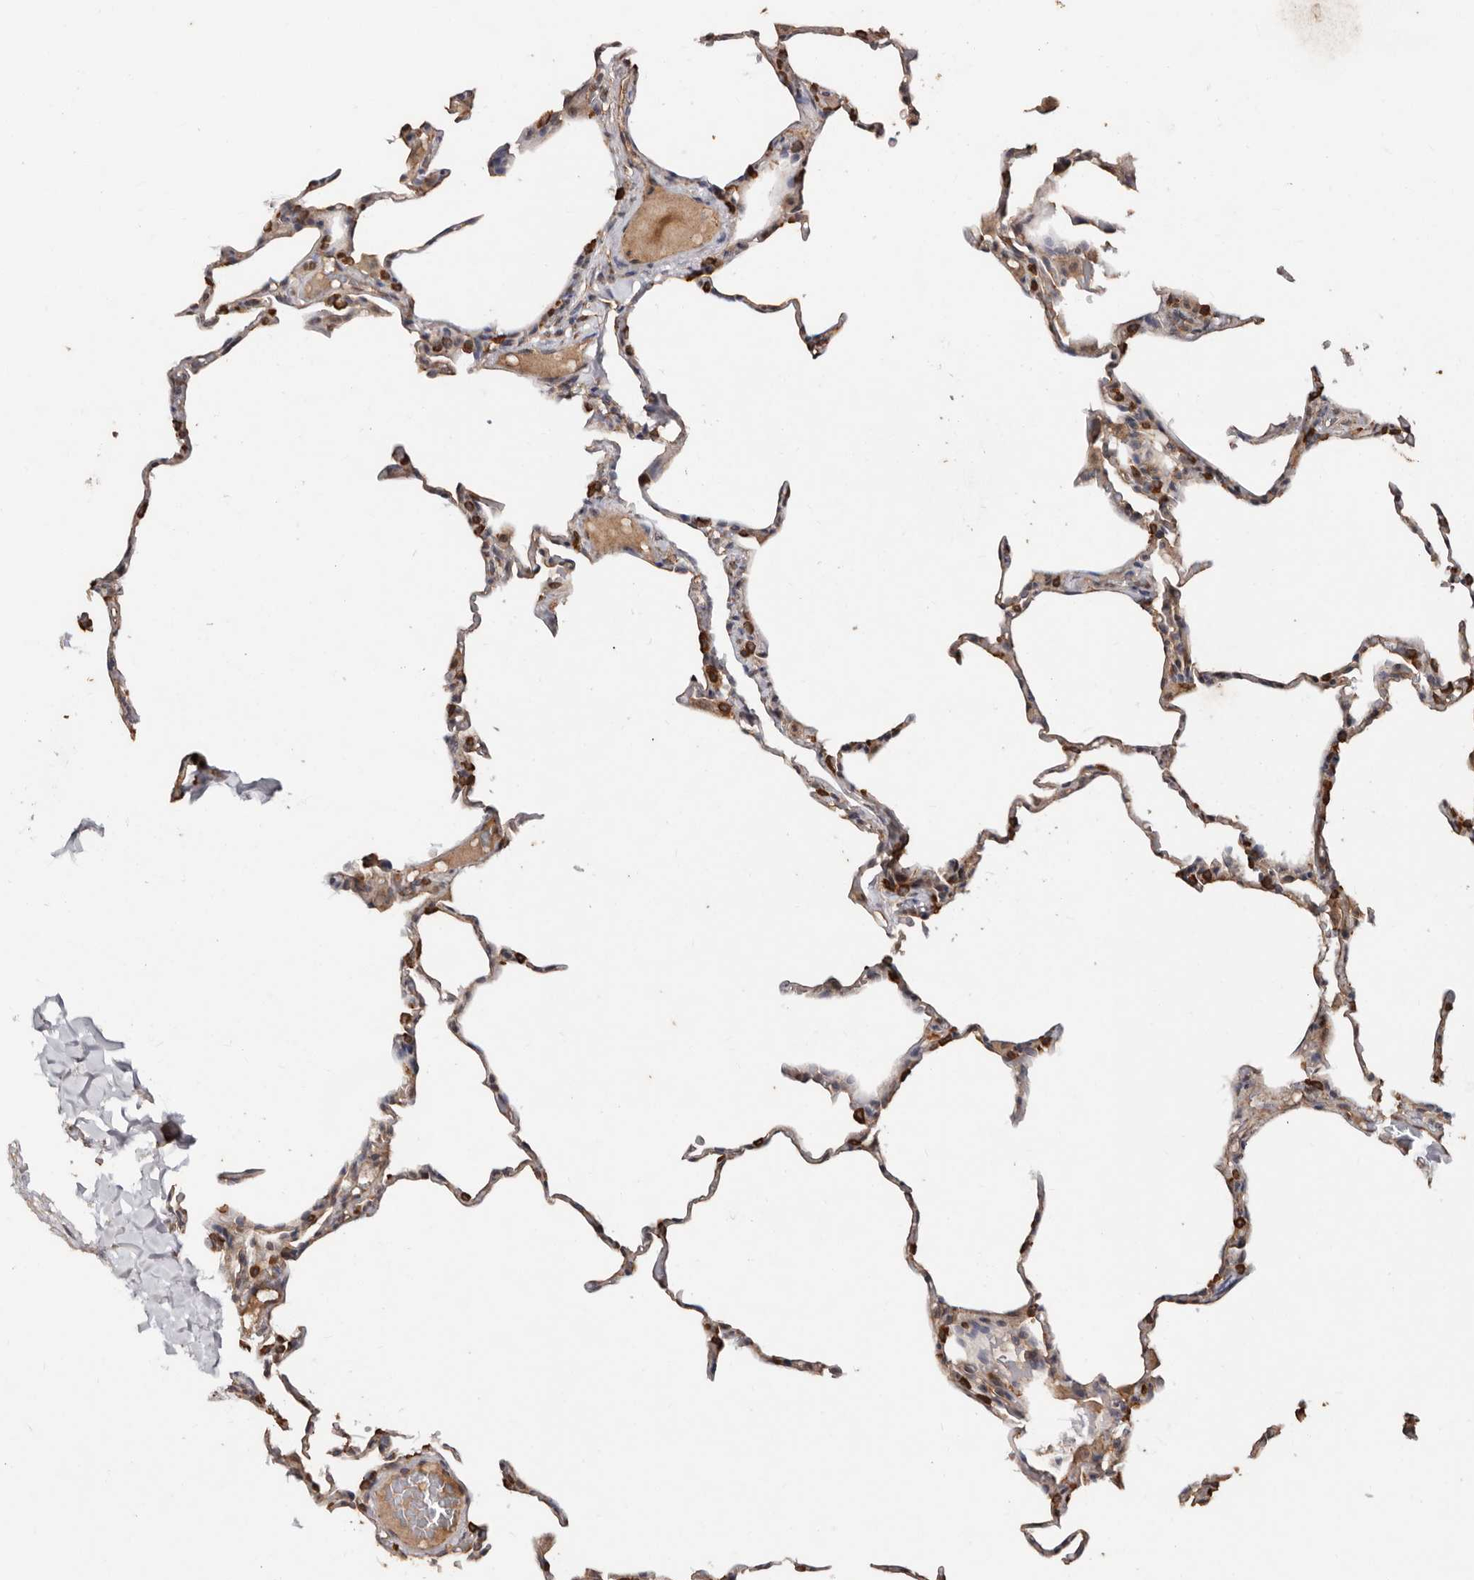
{"staining": {"intensity": "strong", "quantity": "25%-75%", "location": "cytoplasmic/membranous"}, "tissue": "lung", "cell_type": "Alveolar cells", "image_type": "normal", "snomed": [{"axis": "morphology", "description": "Normal tissue, NOS"}, {"axis": "topography", "description": "Lung"}], "caption": "Immunohistochemistry (IHC) photomicrograph of unremarkable lung: human lung stained using IHC demonstrates high levels of strong protein expression localized specifically in the cytoplasmic/membranous of alveolar cells, appearing as a cytoplasmic/membranous brown color.", "gene": "RSPO2", "patient": {"sex": "male", "age": 20}}